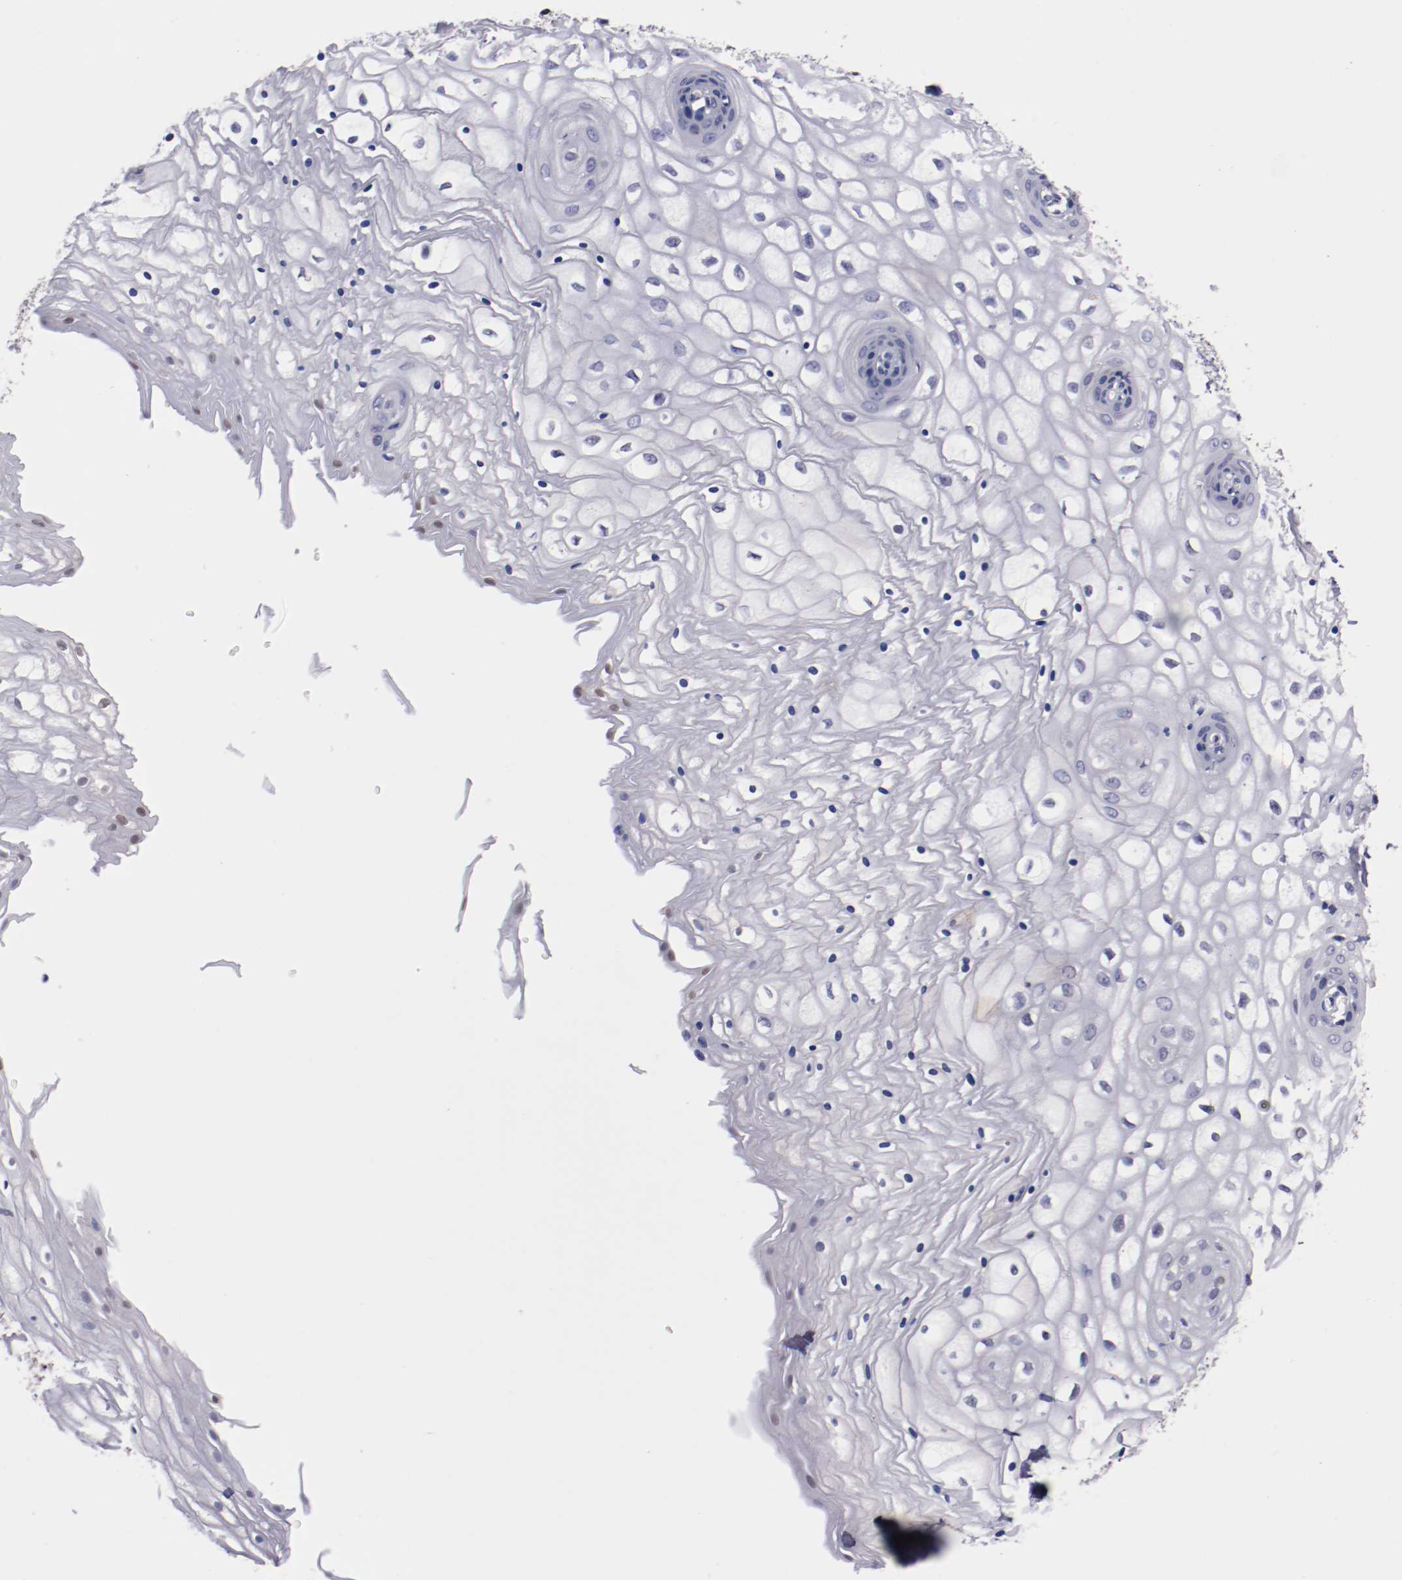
{"staining": {"intensity": "negative", "quantity": "none", "location": "none"}, "tissue": "vagina", "cell_type": "Squamous epithelial cells", "image_type": "normal", "snomed": [{"axis": "morphology", "description": "Normal tissue, NOS"}, {"axis": "topography", "description": "Vagina"}], "caption": "High power microscopy histopathology image of an IHC photomicrograph of unremarkable vagina, revealing no significant staining in squamous epithelial cells.", "gene": "FAM81A", "patient": {"sex": "female", "age": 34}}